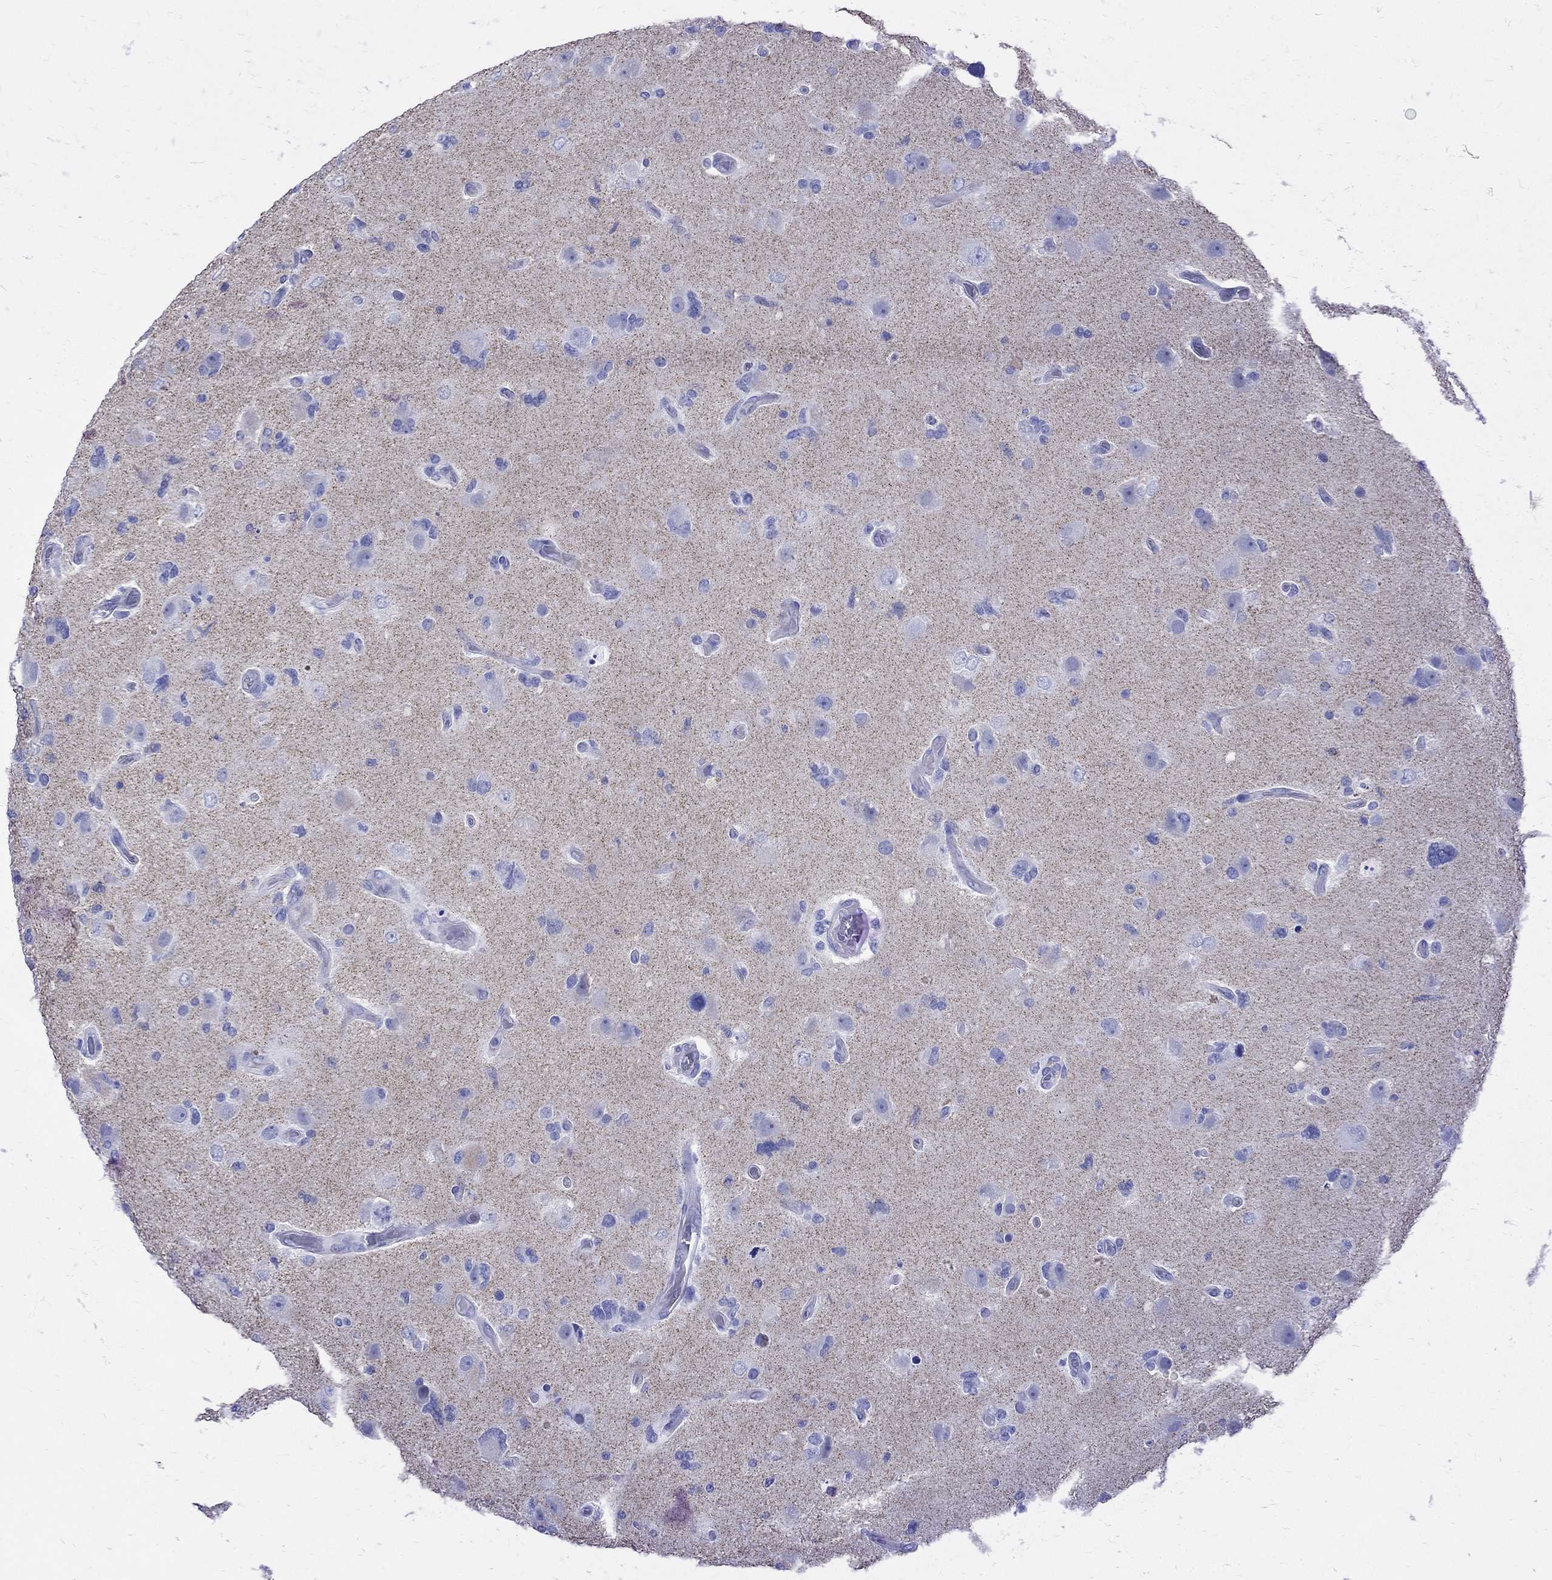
{"staining": {"intensity": "negative", "quantity": "none", "location": "none"}, "tissue": "glioma", "cell_type": "Tumor cells", "image_type": "cancer", "snomed": [{"axis": "morphology", "description": "Glioma, malignant, High grade"}, {"axis": "topography", "description": "Cerebral cortex"}], "caption": "The immunohistochemistry photomicrograph has no significant positivity in tumor cells of glioma tissue.", "gene": "MAGEB6", "patient": {"sex": "male", "age": 70}}